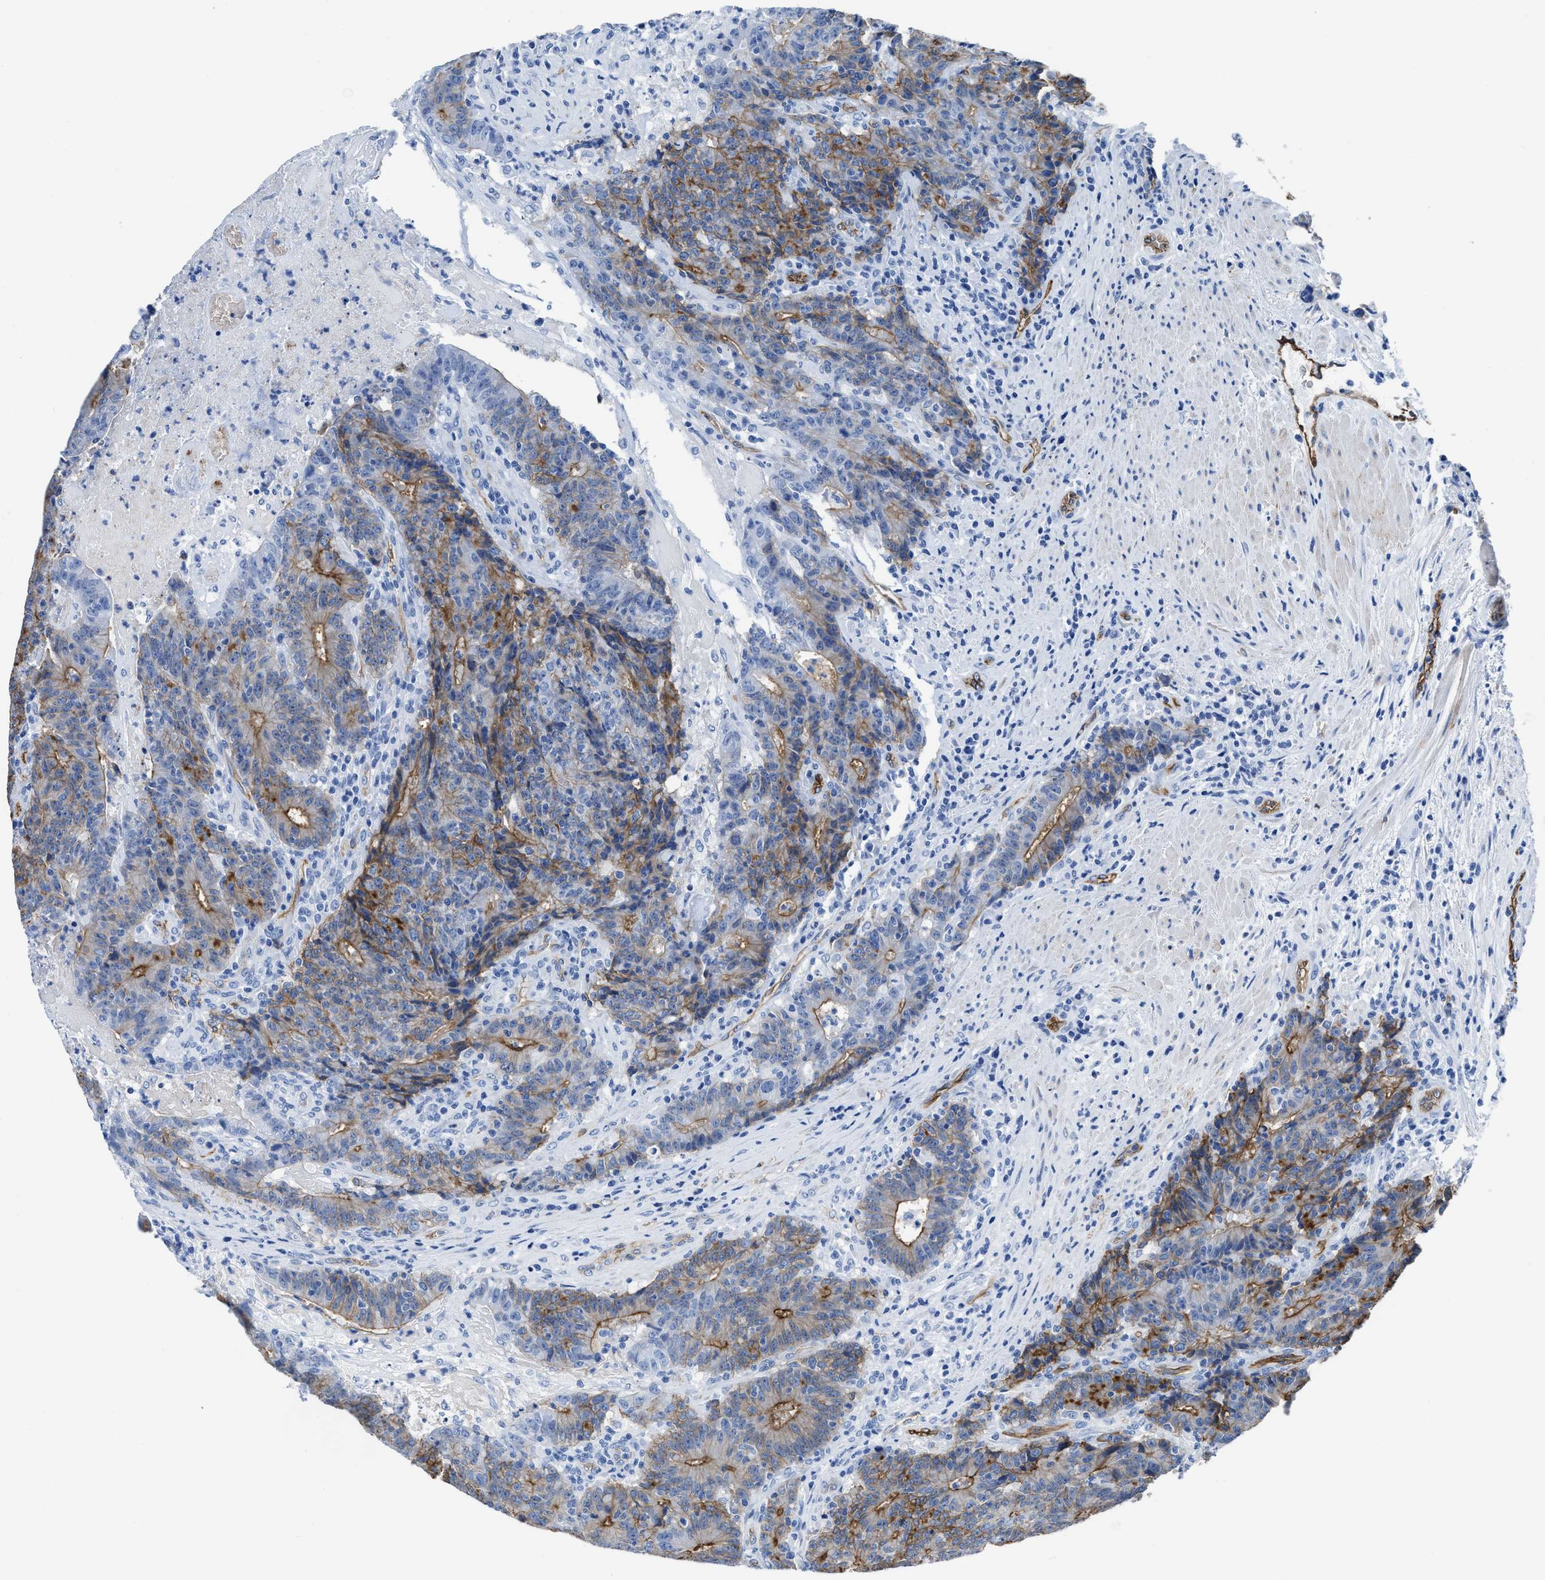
{"staining": {"intensity": "moderate", "quantity": ">75%", "location": "cytoplasmic/membranous"}, "tissue": "colorectal cancer", "cell_type": "Tumor cells", "image_type": "cancer", "snomed": [{"axis": "morphology", "description": "Normal tissue, NOS"}, {"axis": "morphology", "description": "Adenocarcinoma, NOS"}, {"axis": "topography", "description": "Colon"}], "caption": "Human adenocarcinoma (colorectal) stained with a brown dye displays moderate cytoplasmic/membranous positive expression in approximately >75% of tumor cells.", "gene": "AQP1", "patient": {"sex": "female", "age": 75}}